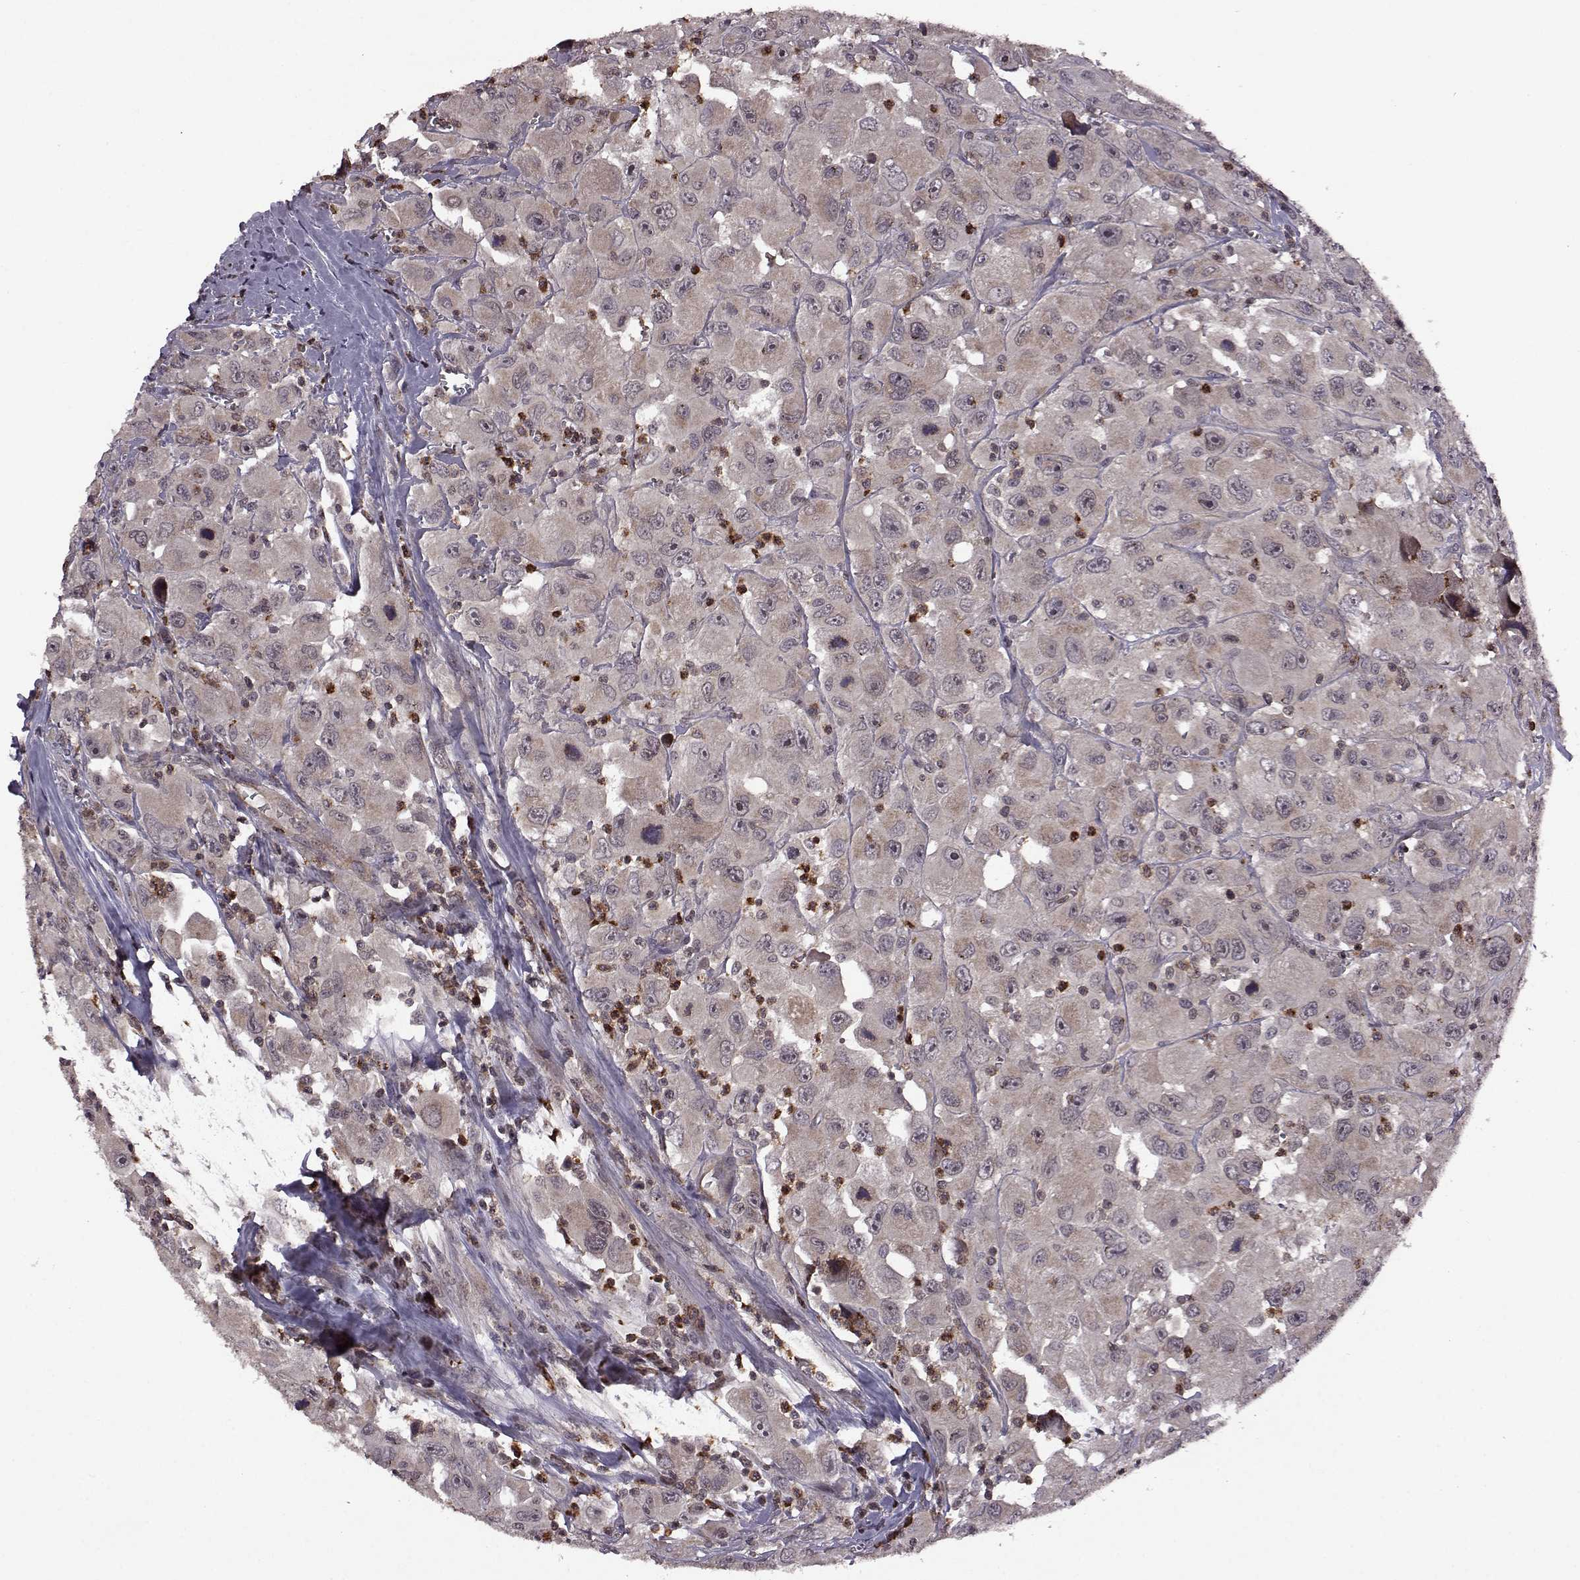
{"staining": {"intensity": "weak", "quantity": "<25%", "location": "cytoplasmic/membranous"}, "tissue": "head and neck cancer", "cell_type": "Tumor cells", "image_type": "cancer", "snomed": [{"axis": "morphology", "description": "Squamous cell carcinoma, NOS"}, {"axis": "morphology", "description": "Squamous cell carcinoma, metastatic, NOS"}, {"axis": "topography", "description": "Oral tissue"}, {"axis": "topography", "description": "Head-Neck"}], "caption": "Immunohistochemical staining of metastatic squamous cell carcinoma (head and neck) shows no significant staining in tumor cells.", "gene": "TRMU", "patient": {"sex": "female", "age": 85}}